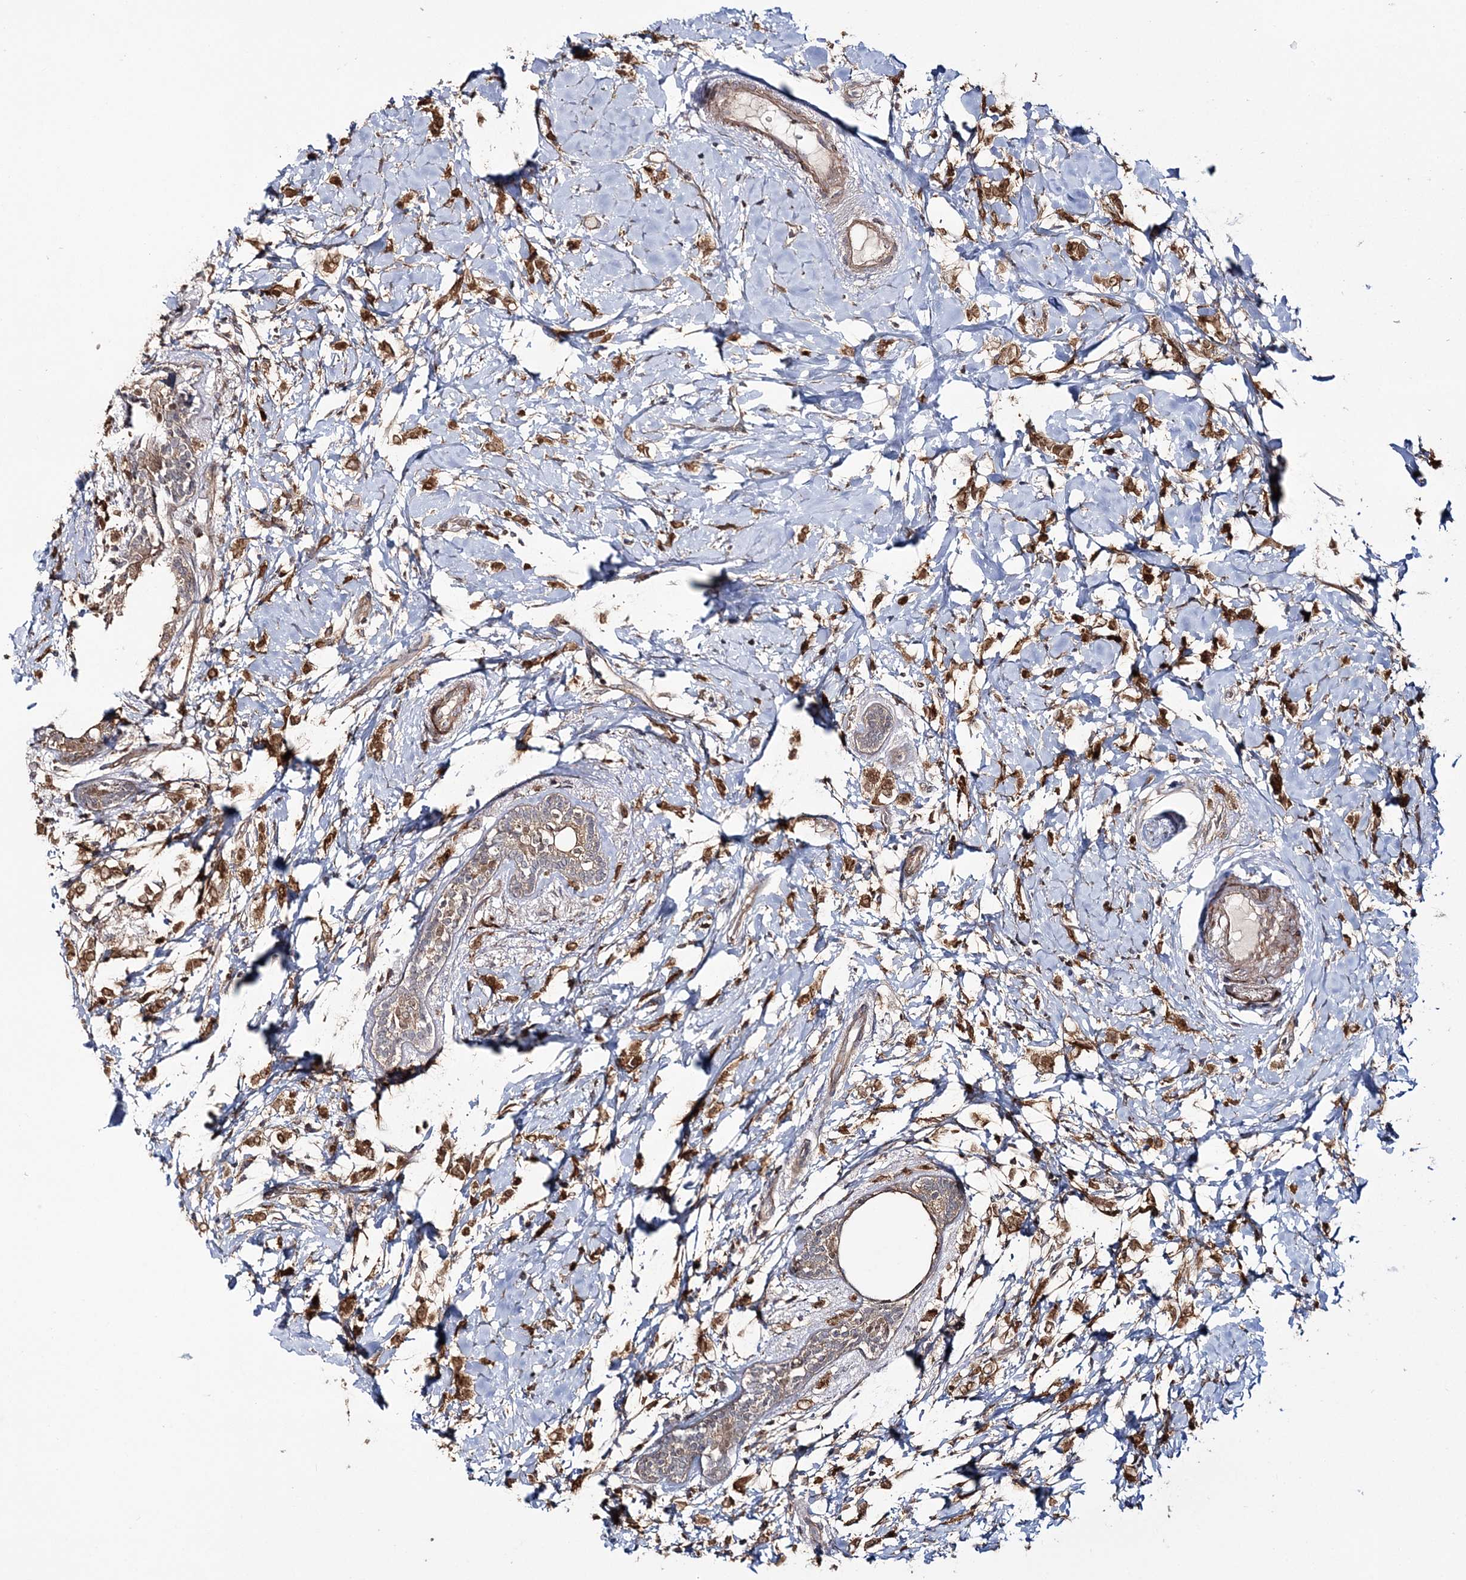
{"staining": {"intensity": "moderate", "quantity": ">75%", "location": "cytoplasmic/membranous,nuclear"}, "tissue": "breast cancer", "cell_type": "Tumor cells", "image_type": "cancer", "snomed": [{"axis": "morphology", "description": "Normal tissue, NOS"}, {"axis": "morphology", "description": "Lobular carcinoma"}, {"axis": "topography", "description": "Breast"}], "caption": "There is medium levels of moderate cytoplasmic/membranous and nuclear staining in tumor cells of breast cancer (lobular carcinoma), as demonstrated by immunohistochemical staining (brown color).", "gene": "MOCS2", "patient": {"sex": "female", "age": 47}}